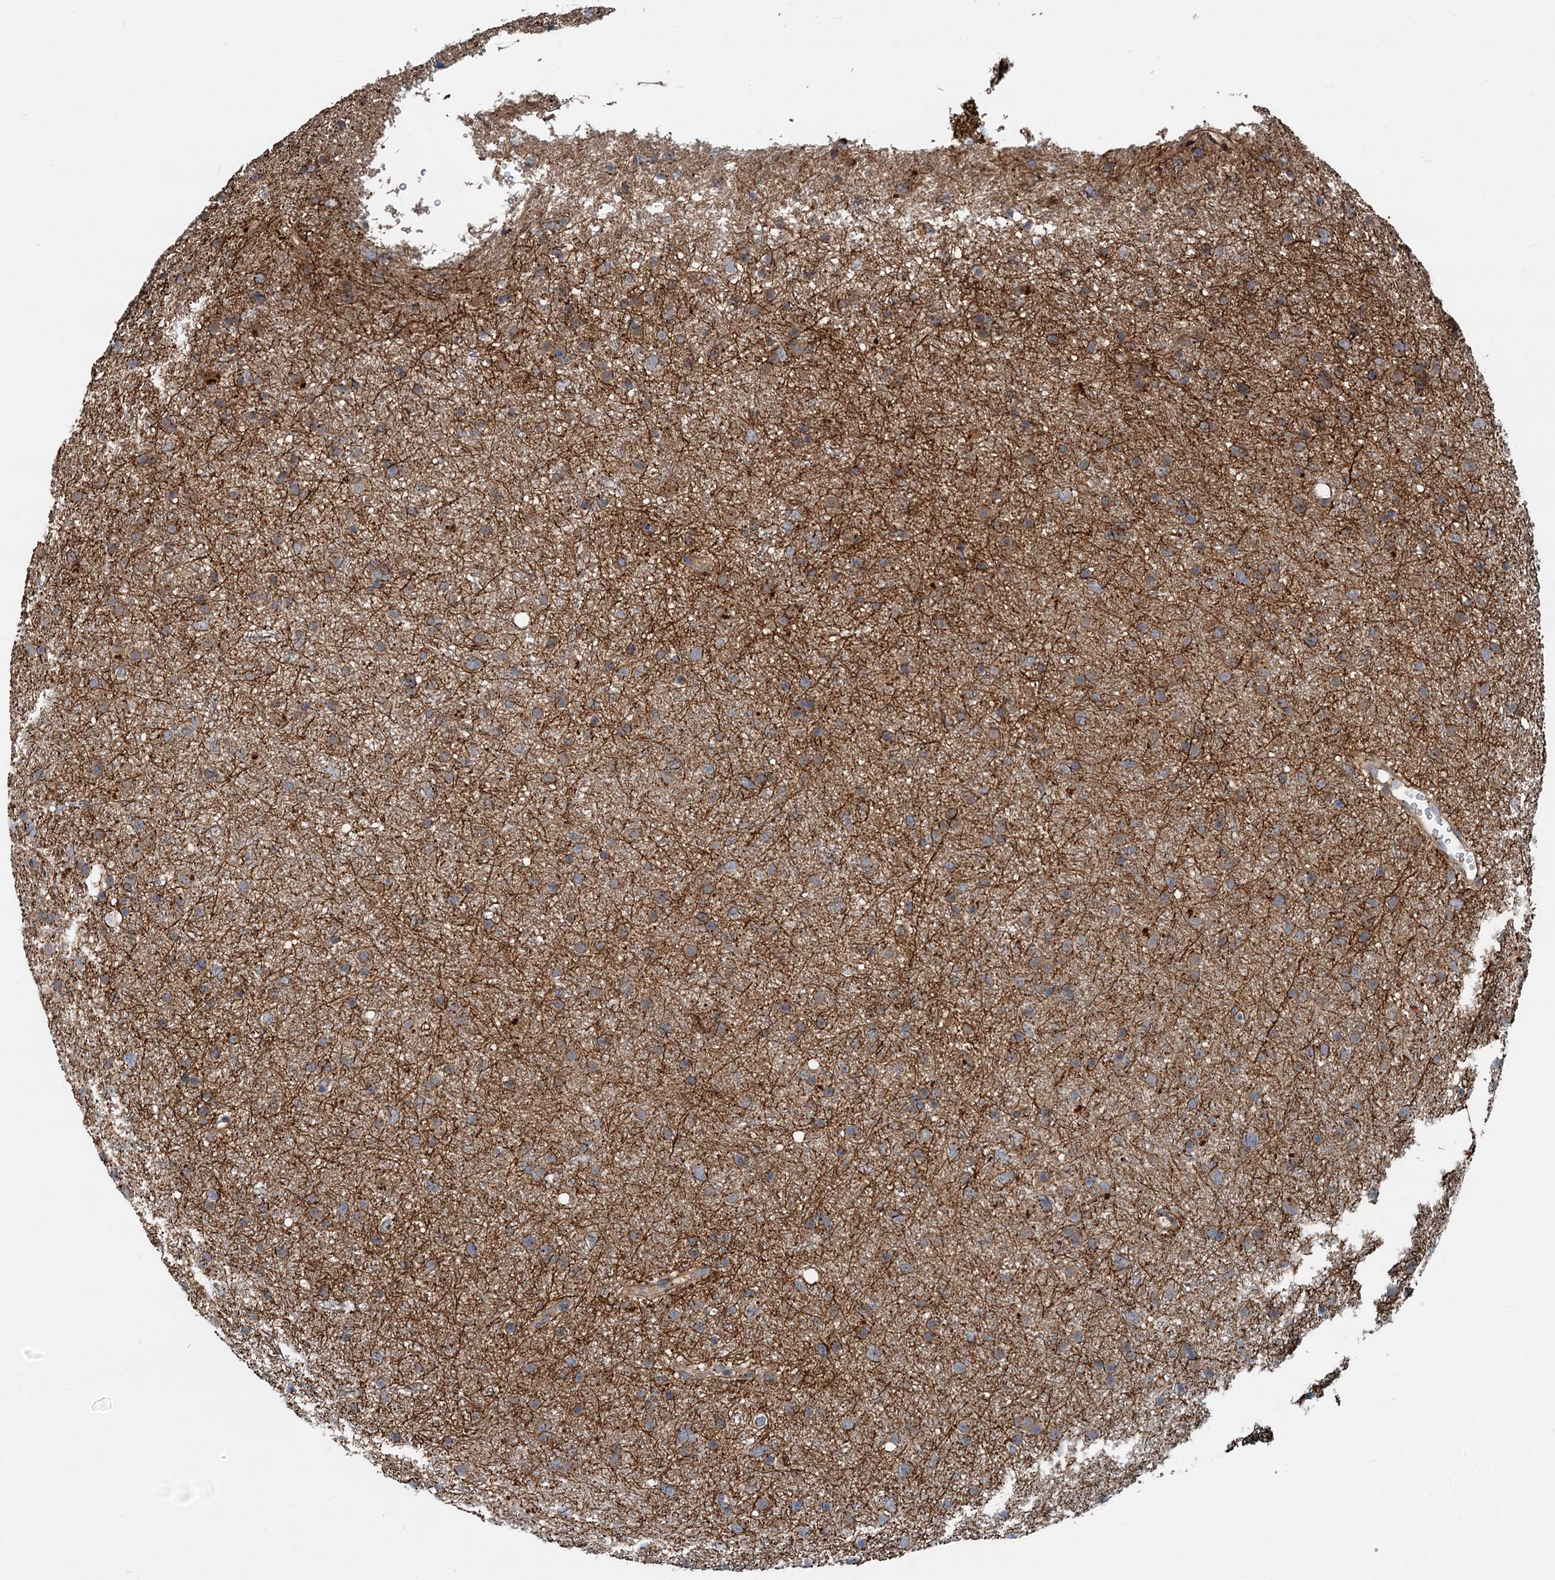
{"staining": {"intensity": "moderate", "quantity": "25%-75%", "location": "cytoplasmic/membranous"}, "tissue": "glioma", "cell_type": "Tumor cells", "image_type": "cancer", "snomed": [{"axis": "morphology", "description": "Glioma, malignant, Low grade"}, {"axis": "topography", "description": "Cerebral cortex"}], "caption": "DAB immunohistochemical staining of human low-grade glioma (malignant) exhibits moderate cytoplasmic/membranous protein expression in approximately 25%-75% of tumor cells.", "gene": "CEP68", "patient": {"sex": "female", "age": 39}}